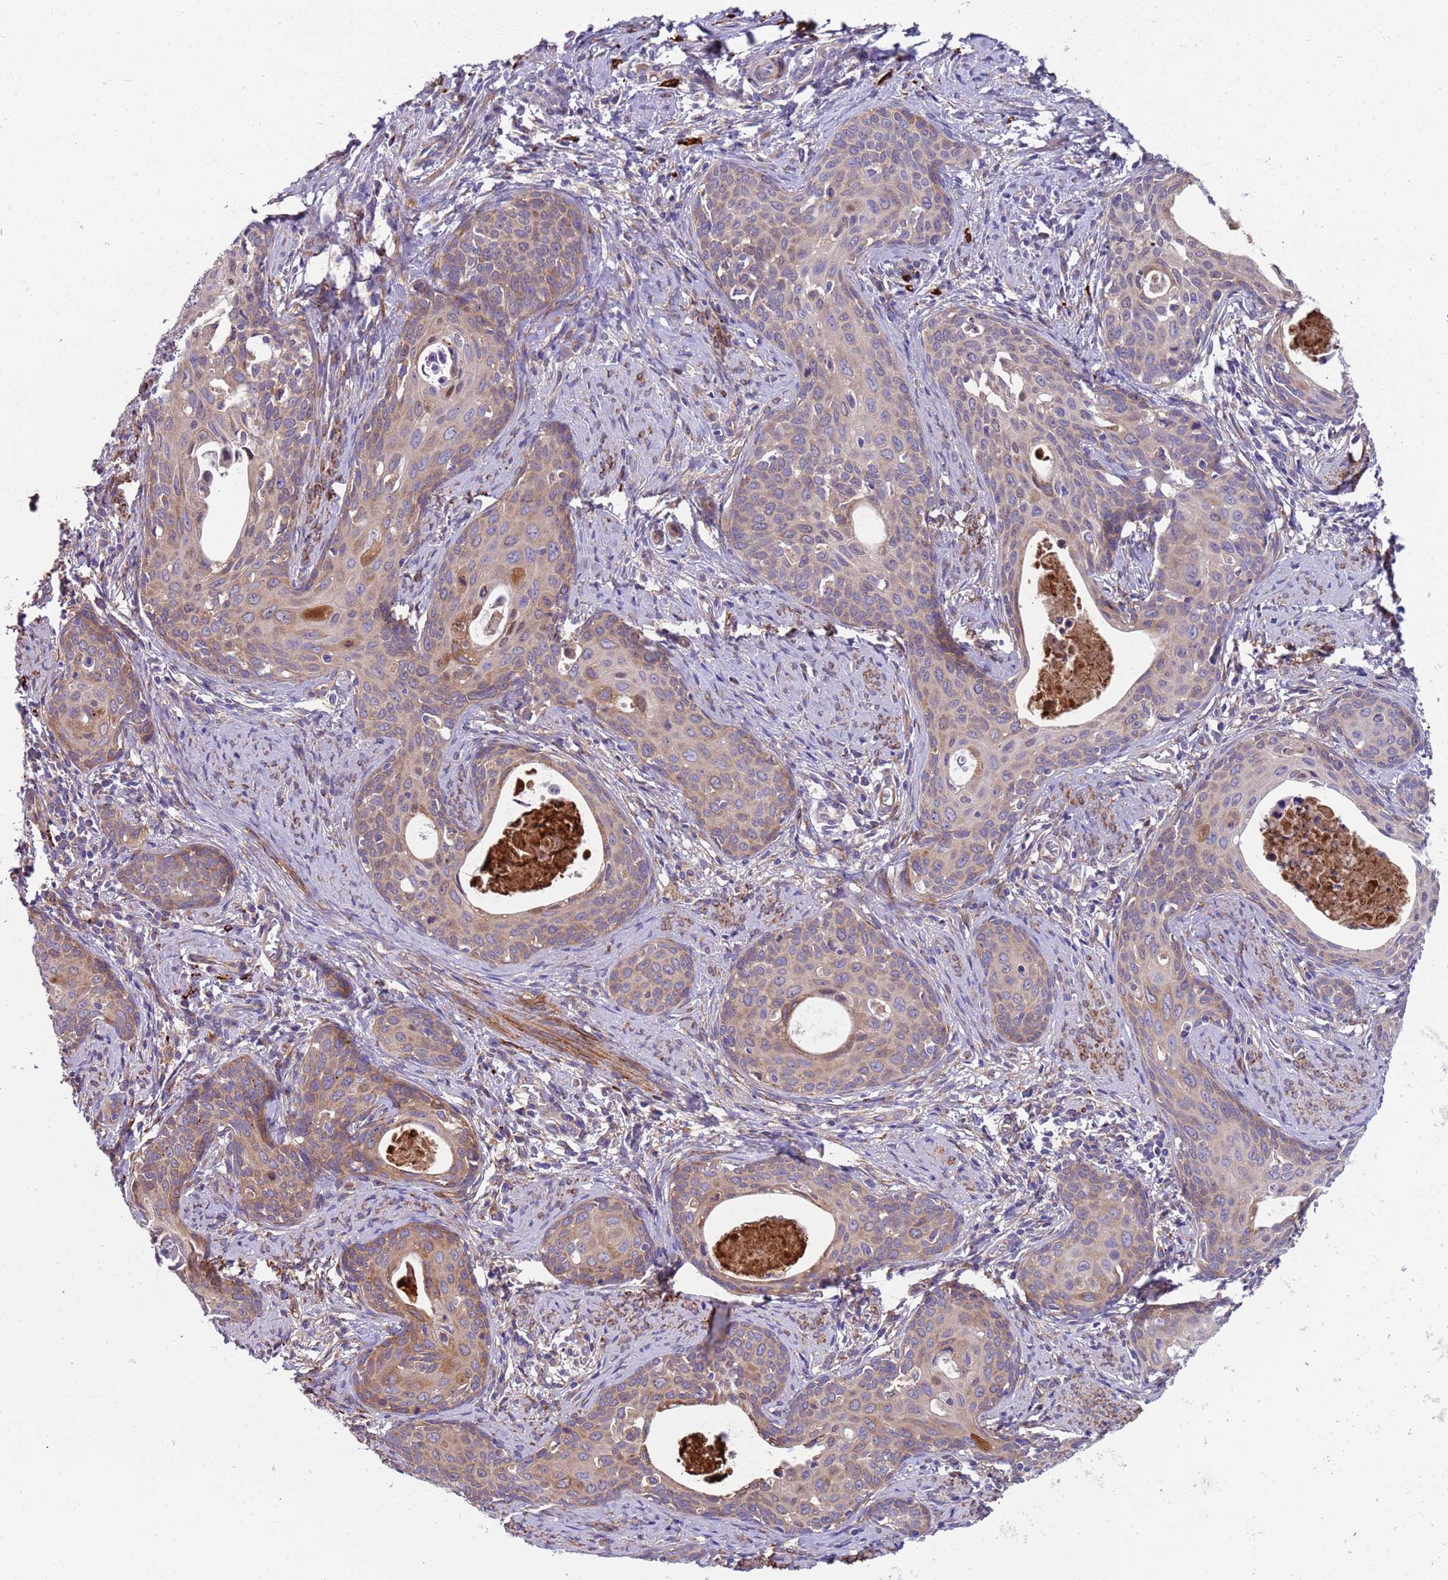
{"staining": {"intensity": "moderate", "quantity": "<25%", "location": "cytoplasmic/membranous"}, "tissue": "cervical cancer", "cell_type": "Tumor cells", "image_type": "cancer", "snomed": [{"axis": "morphology", "description": "Squamous cell carcinoma, NOS"}, {"axis": "topography", "description": "Cervix"}], "caption": "The immunohistochemical stain labels moderate cytoplasmic/membranous positivity in tumor cells of cervical squamous cell carcinoma tissue.", "gene": "PAQR7", "patient": {"sex": "female", "age": 46}}